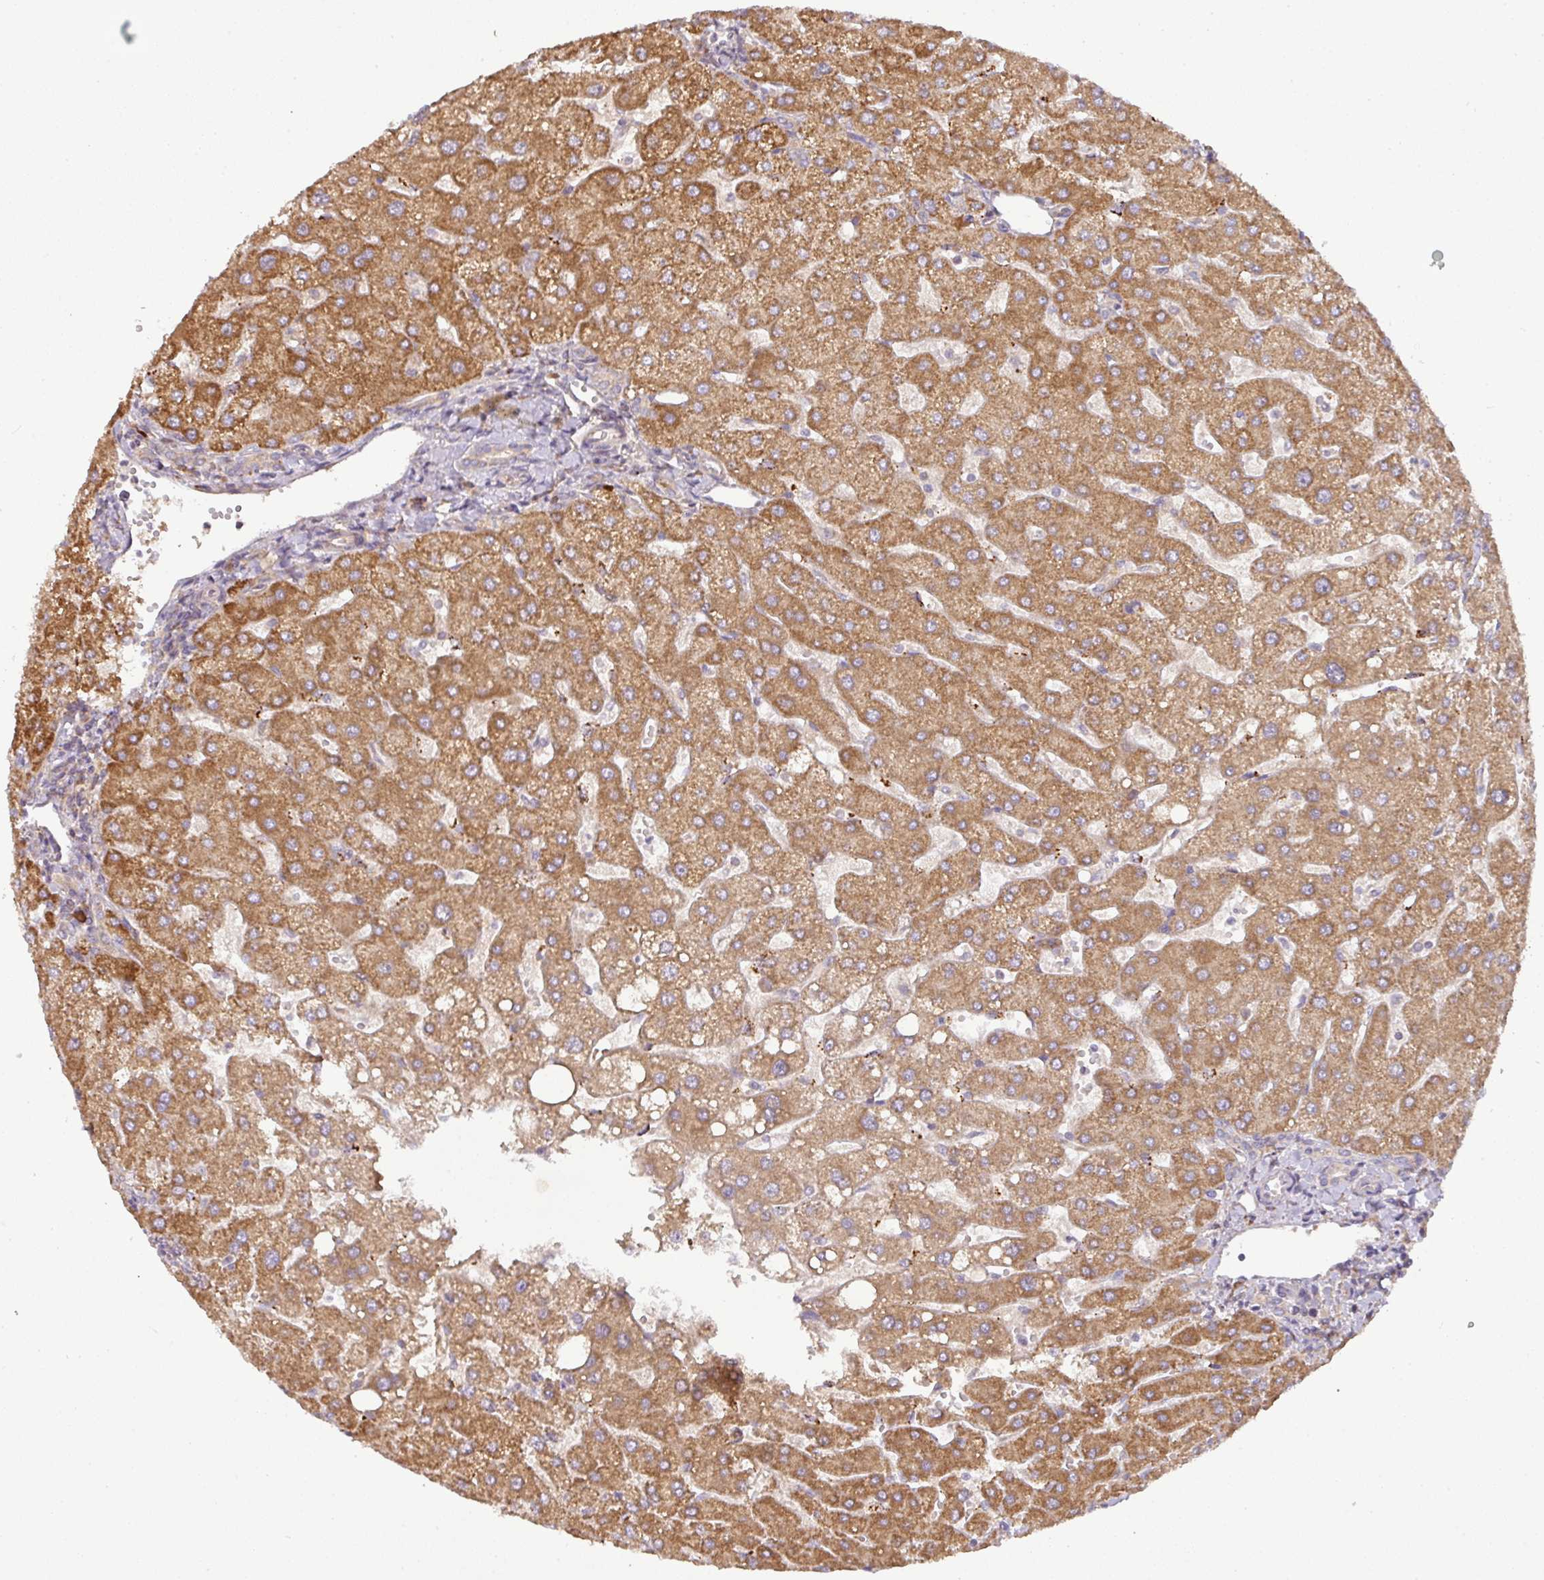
{"staining": {"intensity": "weak", "quantity": "25%-75%", "location": "cytoplasmic/membranous"}, "tissue": "liver", "cell_type": "Cholangiocytes", "image_type": "normal", "snomed": [{"axis": "morphology", "description": "Normal tissue, NOS"}, {"axis": "topography", "description": "Liver"}], "caption": "Protein staining by immunohistochemistry demonstrates weak cytoplasmic/membranous staining in approximately 25%-75% of cholangiocytes in normal liver.", "gene": "GALP", "patient": {"sex": "male", "age": 67}}